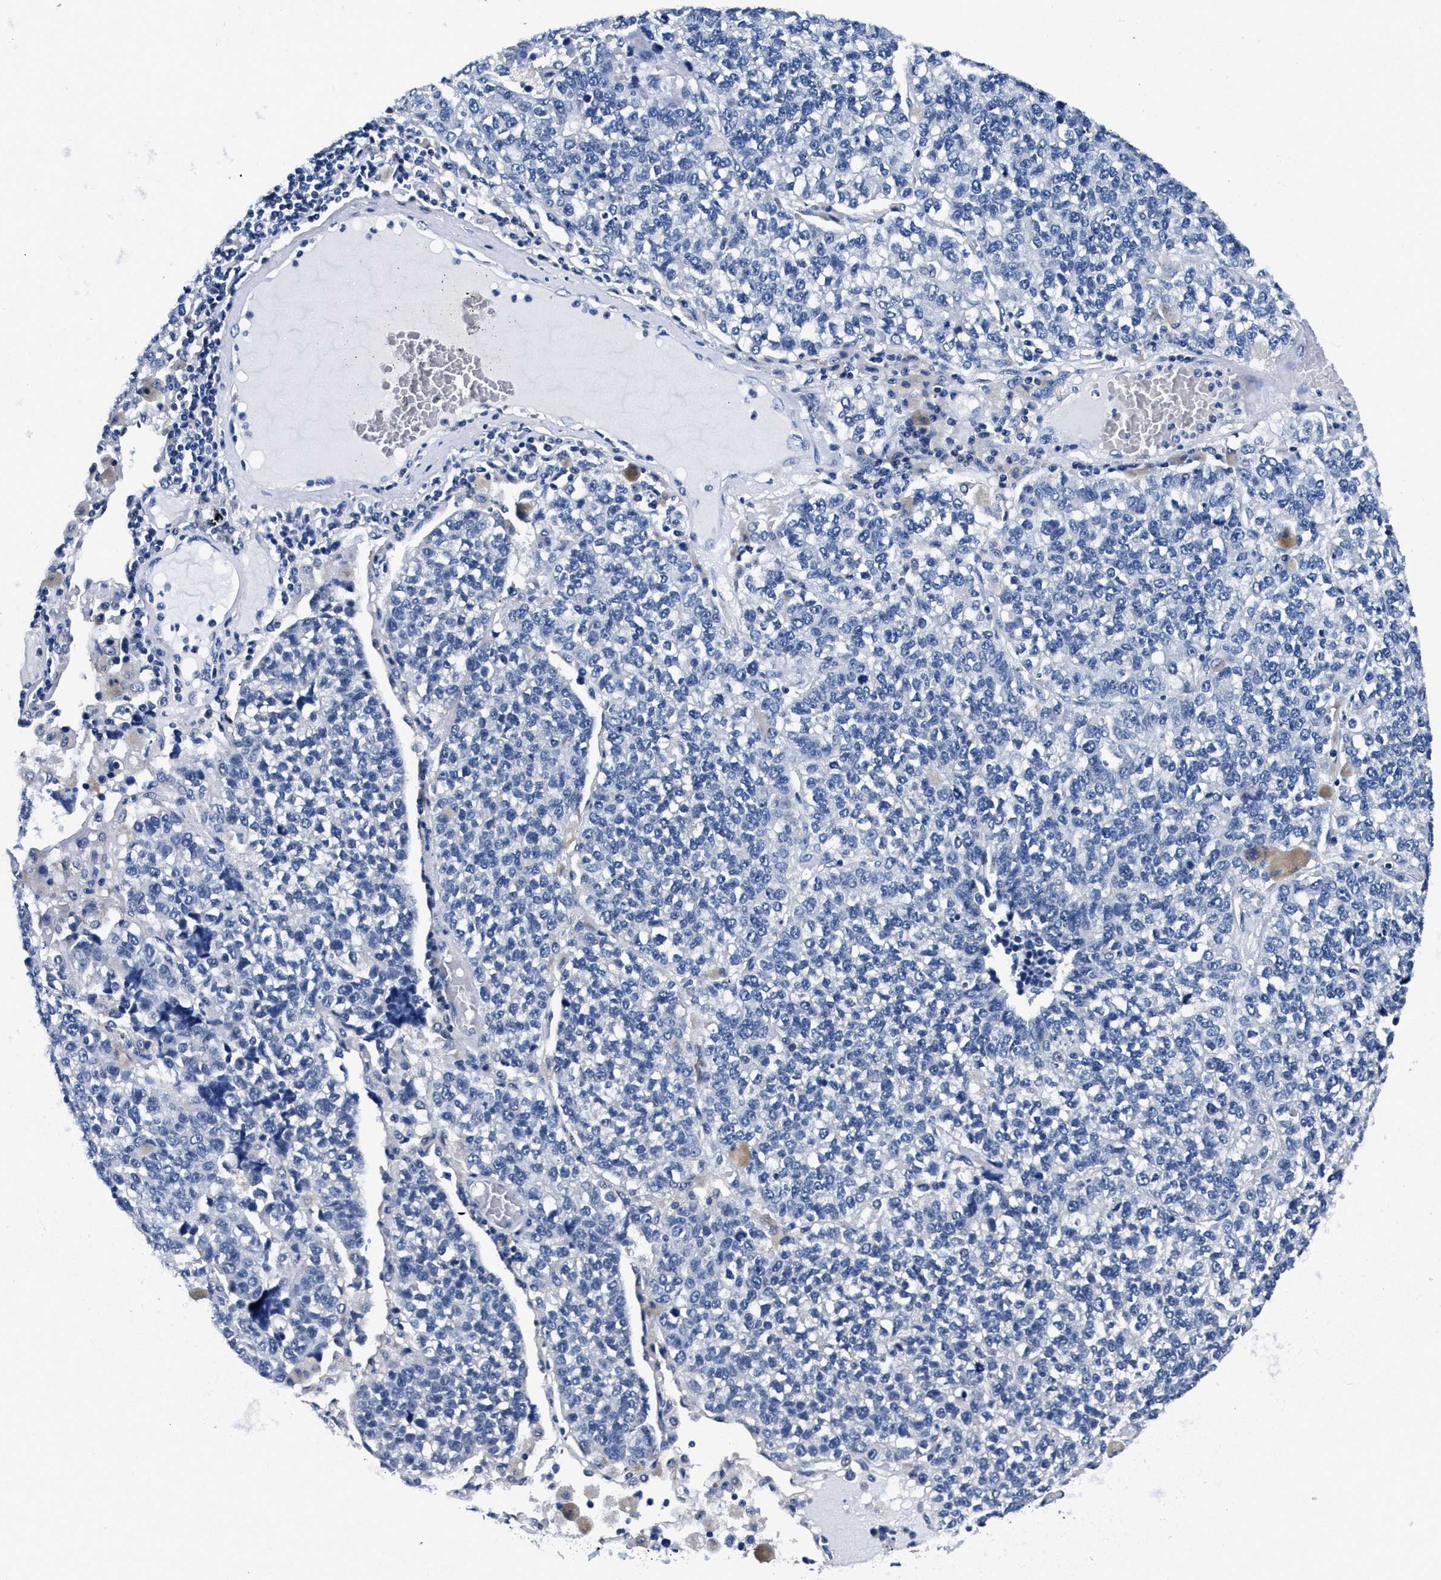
{"staining": {"intensity": "negative", "quantity": "none", "location": "none"}, "tissue": "lung cancer", "cell_type": "Tumor cells", "image_type": "cancer", "snomed": [{"axis": "morphology", "description": "Adenocarcinoma, NOS"}, {"axis": "topography", "description": "Lung"}], "caption": "Histopathology image shows no protein positivity in tumor cells of lung adenocarcinoma tissue.", "gene": "SLC35F1", "patient": {"sex": "male", "age": 49}}